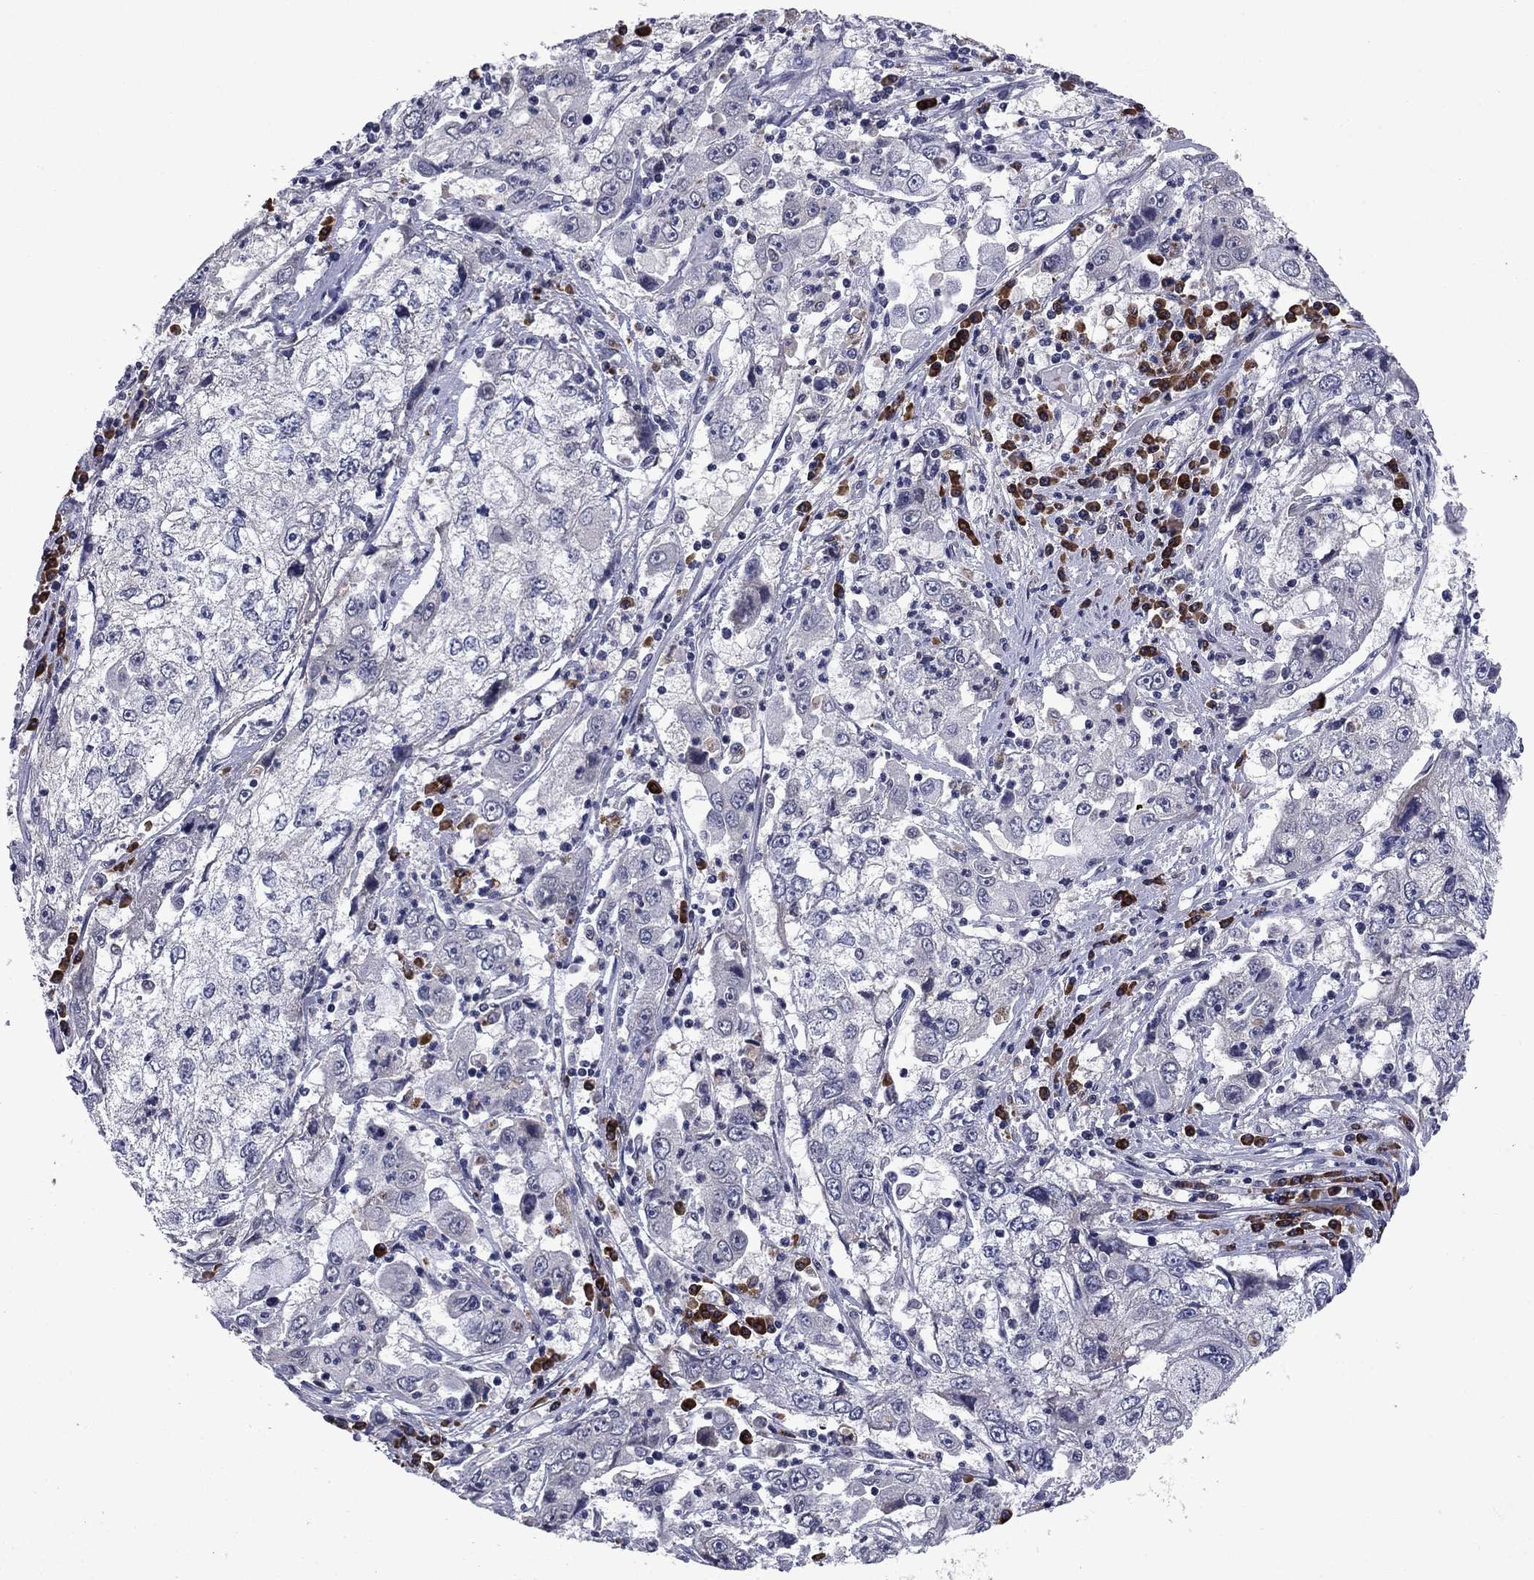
{"staining": {"intensity": "negative", "quantity": "none", "location": "none"}, "tissue": "cervical cancer", "cell_type": "Tumor cells", "image_type": "cancer", "snomed": [{"axis": "morphology", "description": "Squamous cell carcinoma, NOS"}, {"axis": "topography", "description": "Cervix"}], "caption": "DAB immunohistochemical staining of human cervical cancer (squamous cell carcinoma) displays no significant expression in tumor cells. Brightfield microscopy of immunohistochemistry stained with DAB (3,3'-diaminobenzidine) (brown) and hematoxylin (blue), captured at high magnification.", "gene": "ECM1", "patient": {"sex": "female", "age": 36}}